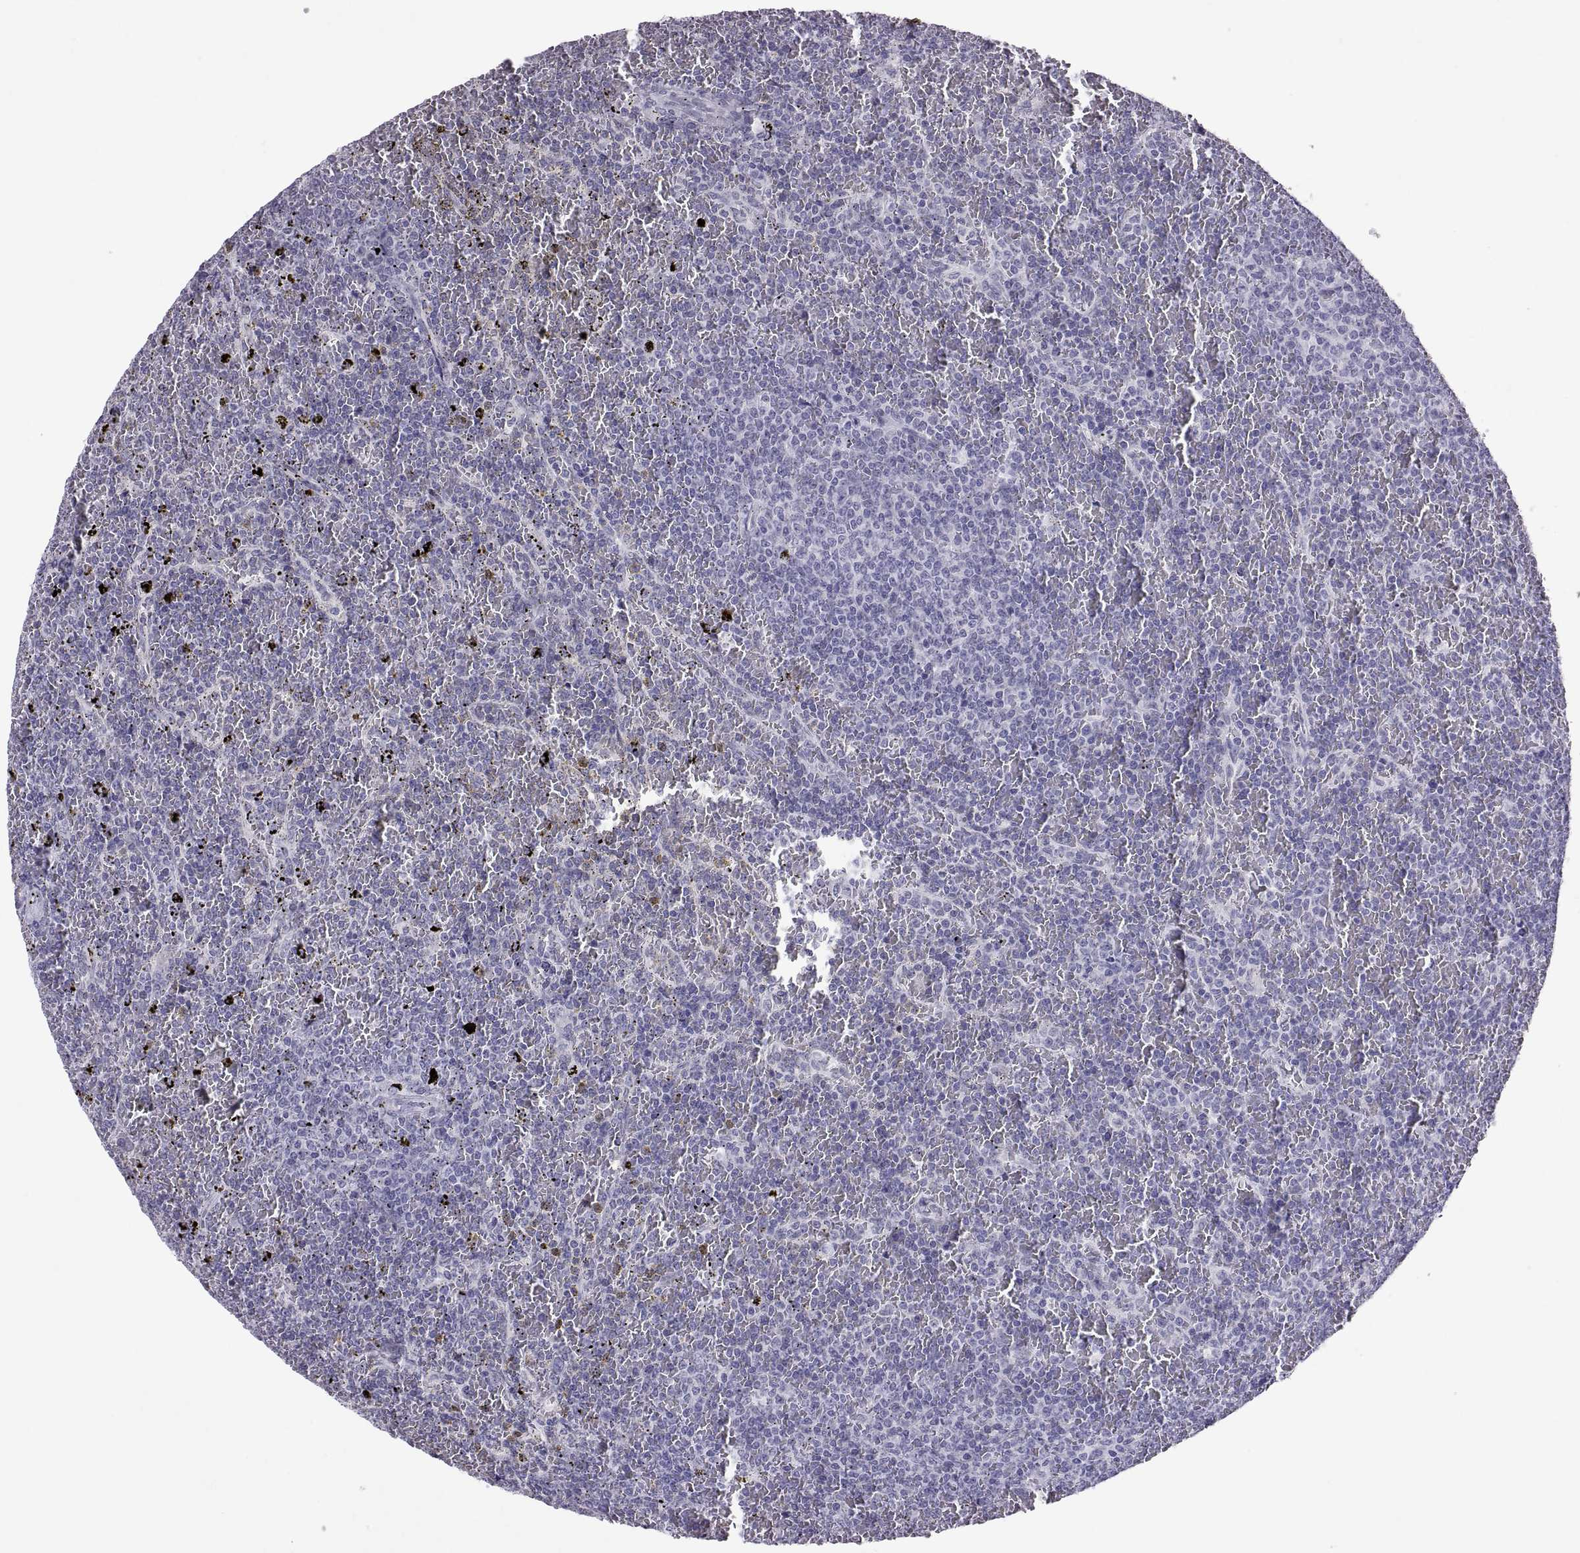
{"staining": {"intensity": "negative", "quantity": "none", "location": "none"}, "tissue": "lymphoma", "cell_type": "Tumor cells", "image_type": "cancer", "snomed": [{"axis": "morphology", "description": "Malignant lymphoma, non-Hodgkin's type, Low grade"}, {"axis": "topography", "description": "Spleen"}], "caption": "DAB immunohistochemical staining of lymphoma shows no significant expression in tumor cells.", "gene": "KRT77", "patient": {"sex": "female", "age": 77}}